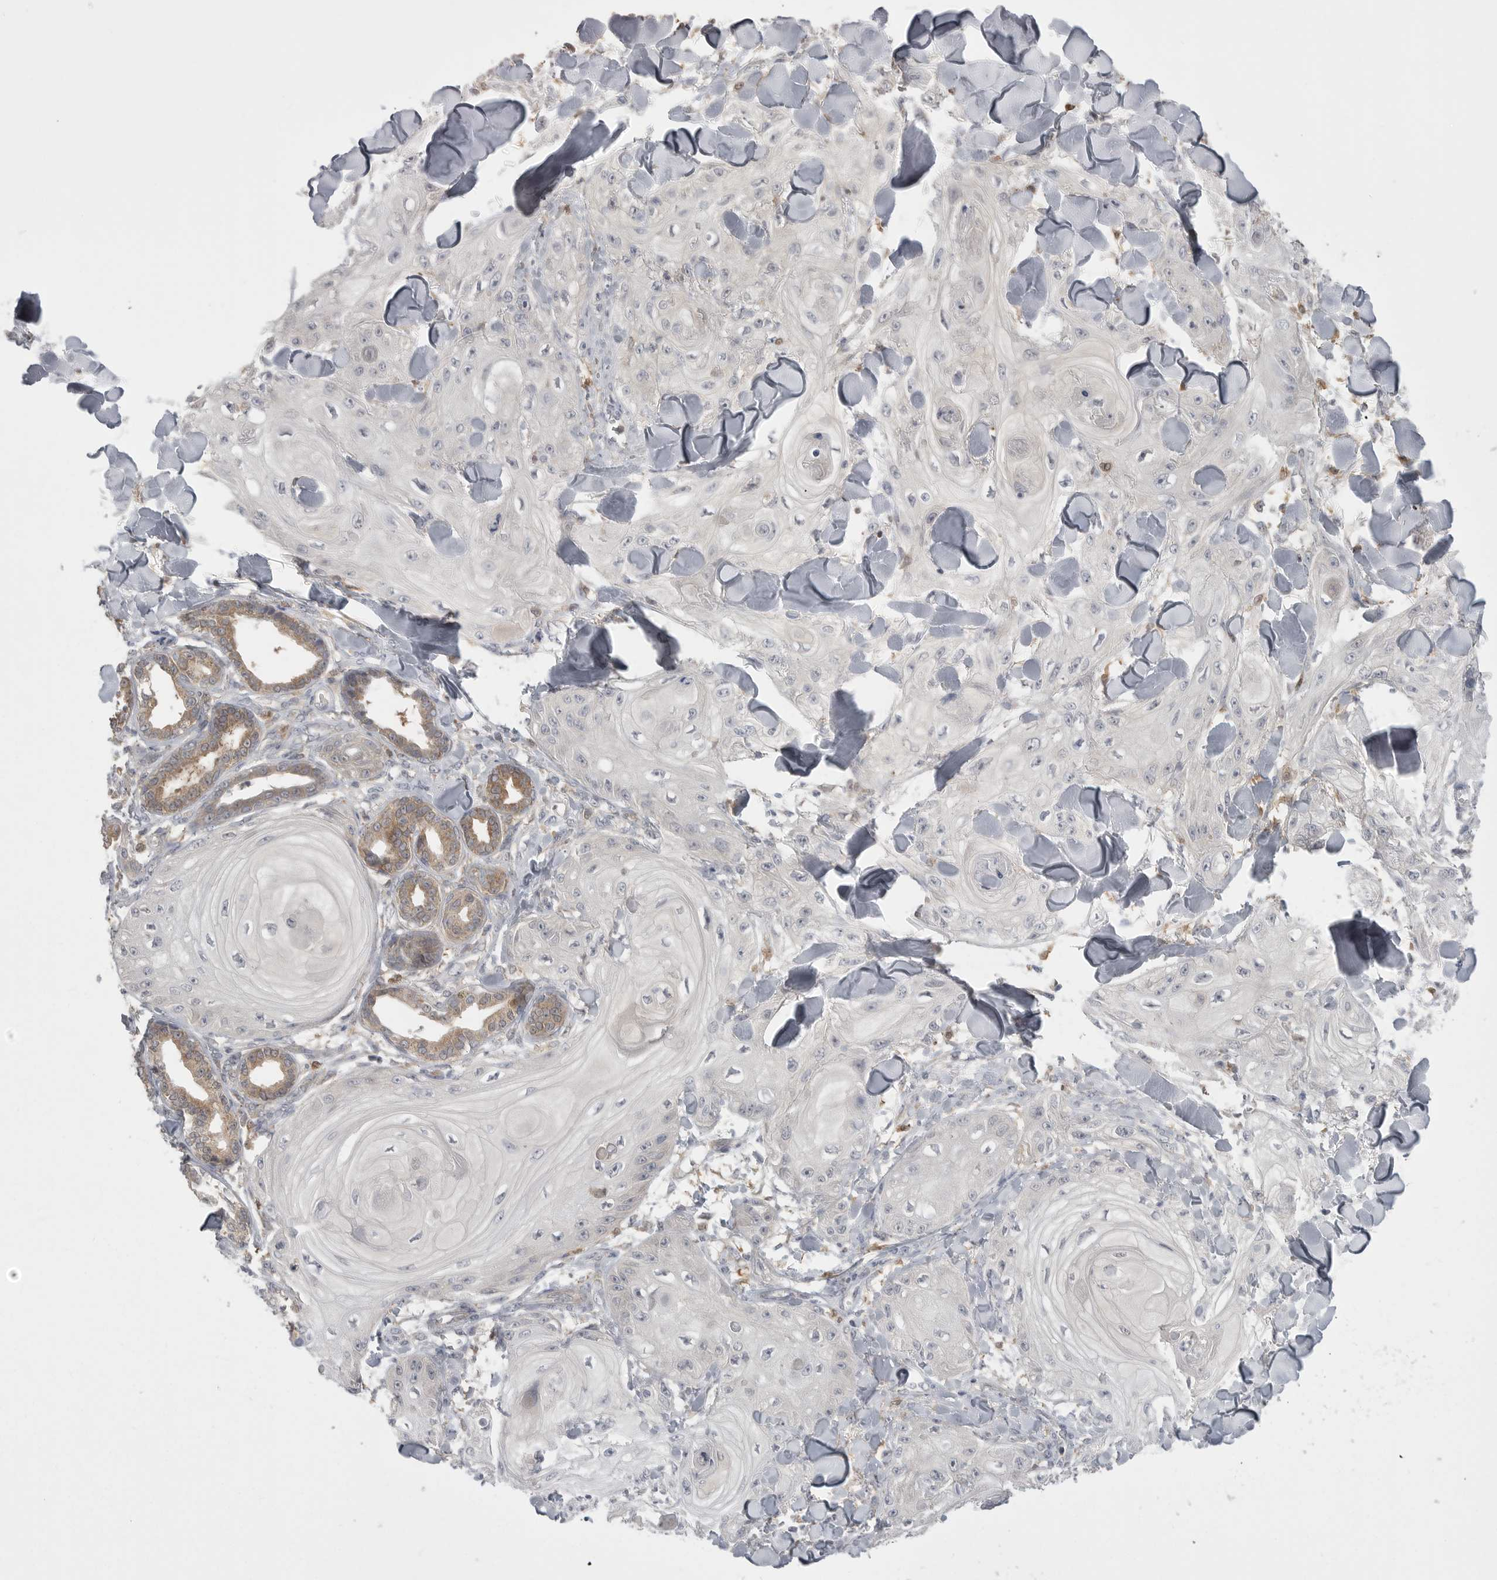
{"staining": {"intensity": "negative", "quantity": "none", "location": "none"}, "tissue": "skin cancer", "cell_type": "Tumor cells", "image_type": "cancer", "snomed": [{"axis": "morphology", "description": "Squamous cell carcinoma, NOS"}, {"axis": "topography", "description": "Skin"}], "caption": "DAB immunohistochemical staining of skin cancer reveals no significant positivity in tumor cells.", "gene": "KYAT3", "patient": {"sex": "male", "age": 74}}